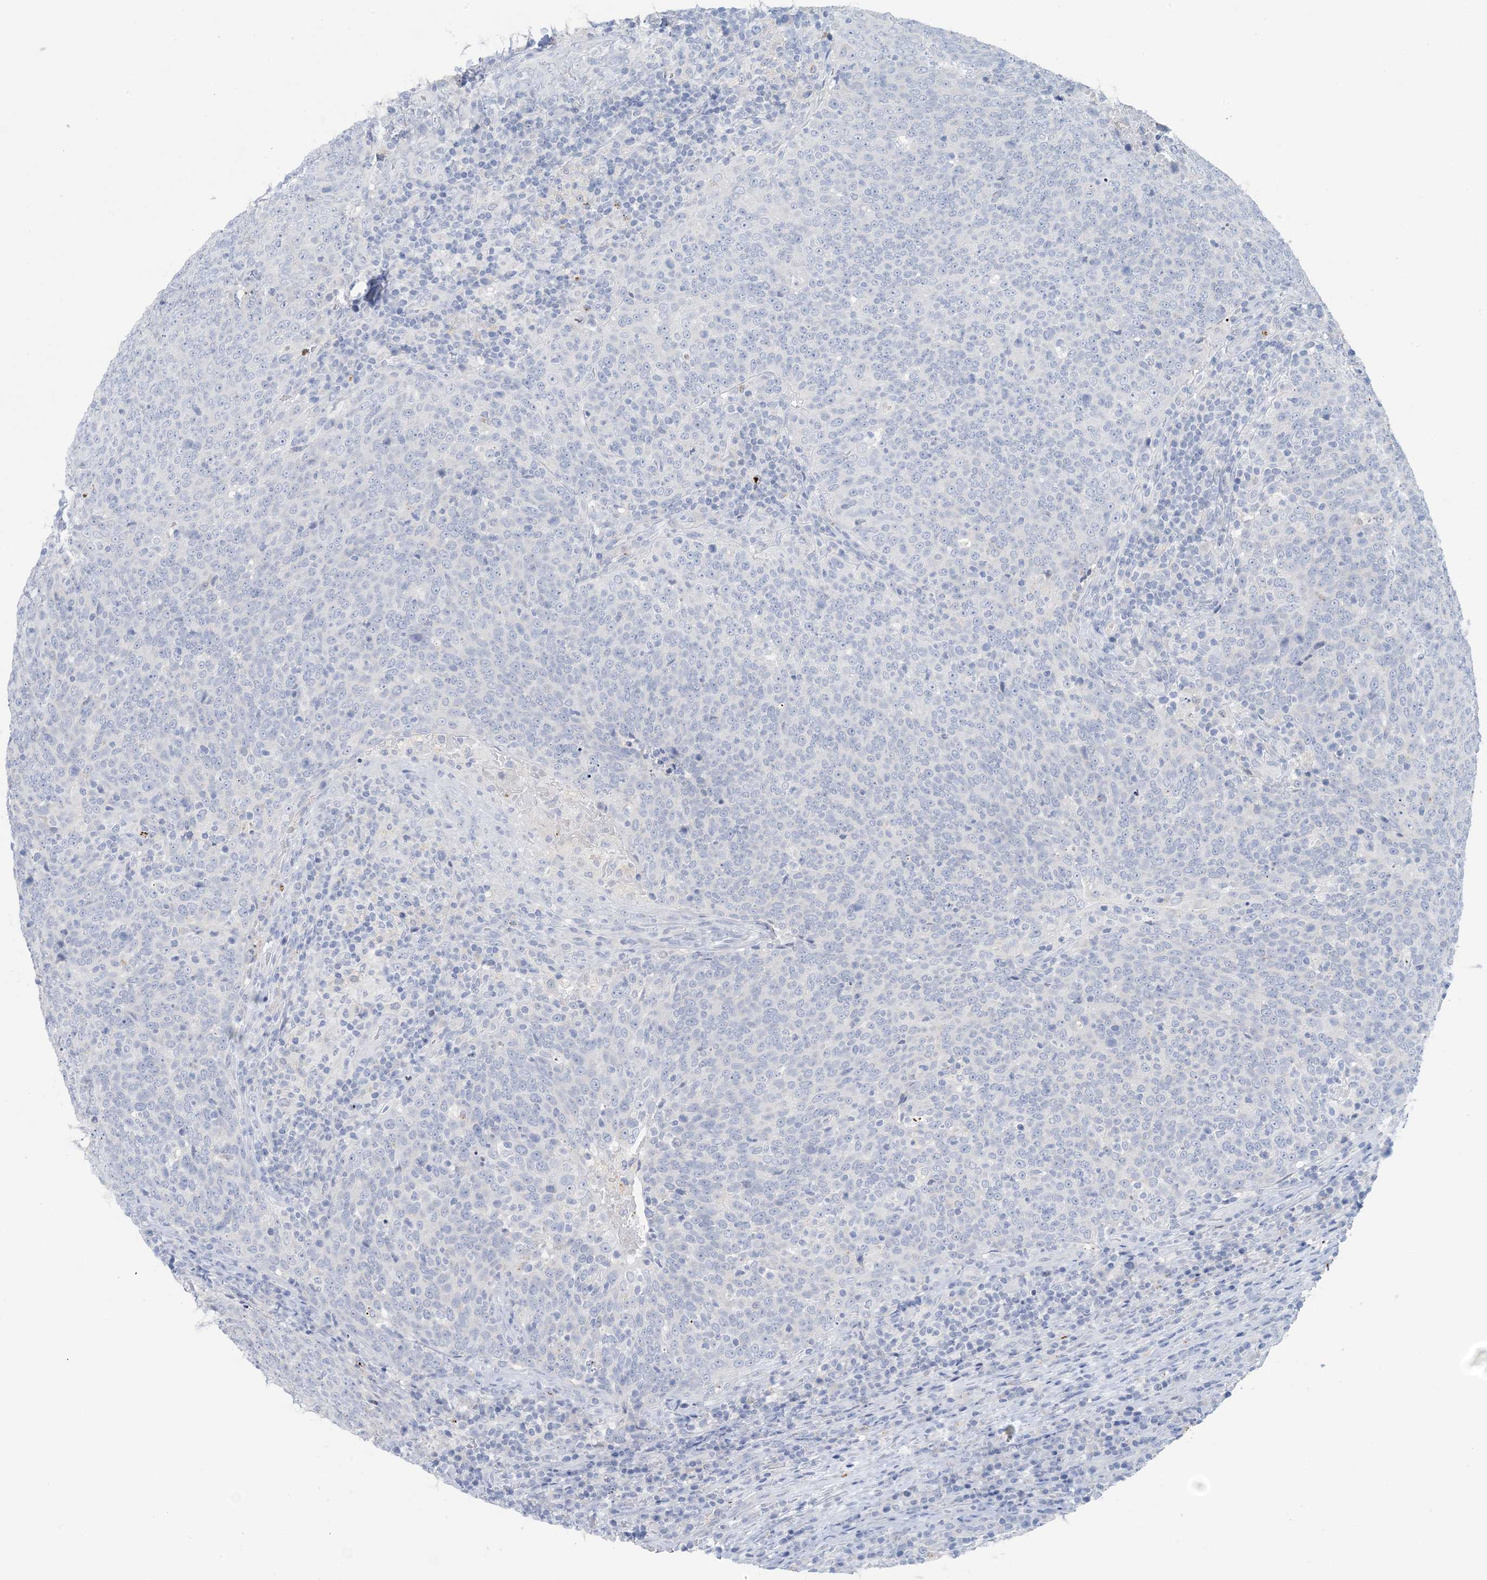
{"staining": {"intensity": "negative", "quantity": "none", "location": "none"}, "tissue": "head and neck cancer", "cell_type": "Tumor cells", "image_type": "cancer", "snomed": [{"axis": "morphology", "description": "Squamous cell carcinoma, NOS"}, {"axis": "morphology", "description": "Squamous cell carcinoma, metastatic, NOS"}, {"axis": "topography", "description": "Lymph node"}, {"axis": "topography", "description": "Head-Neck"}], "caption": "Tumor cells show no significant expression in head and neck cancer (metastatic squamous cell carcinoma).", "gene": "GABRG1", "patient": {"sex": "male", "age": 62}}